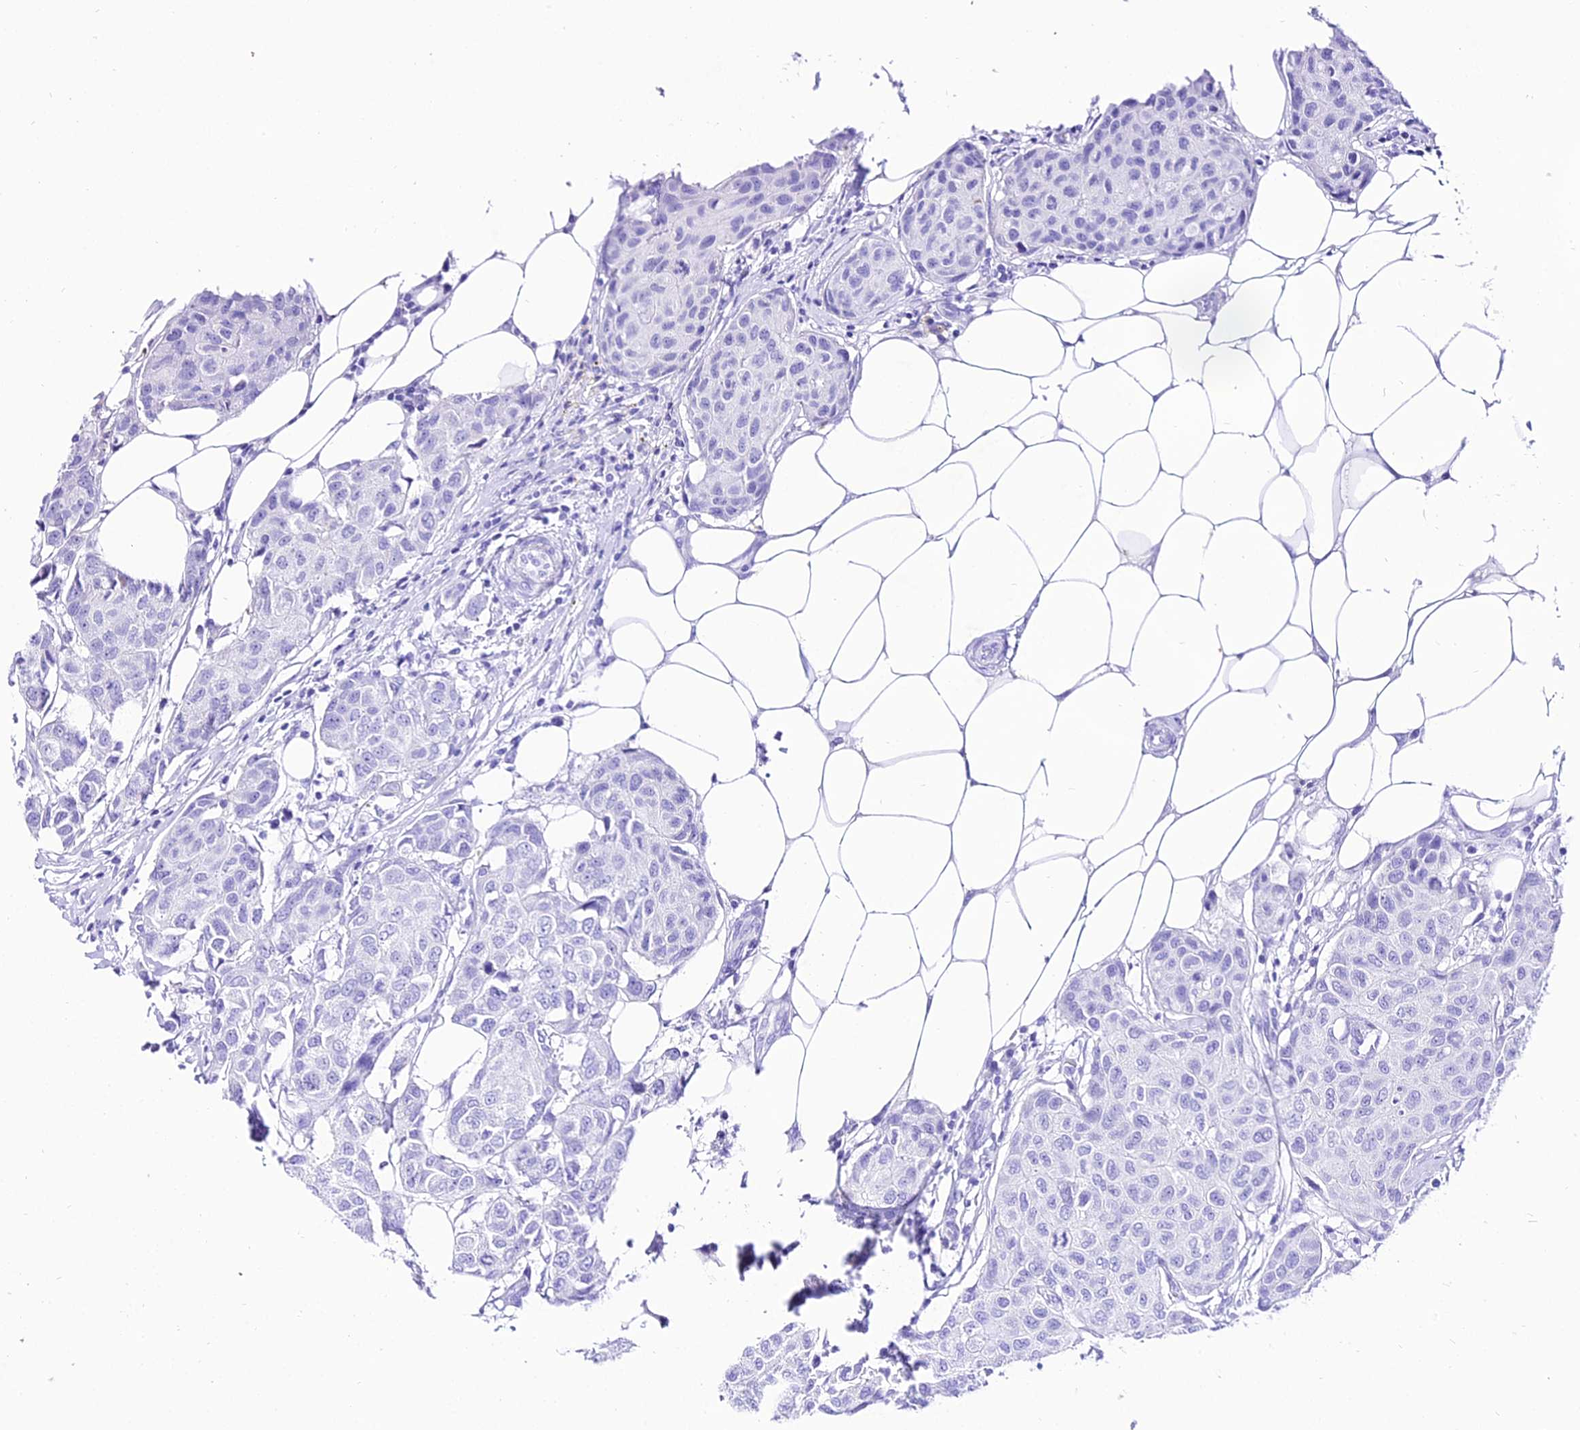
{"staining": {"intensity": "negative", "quantity": "none", "location": "none"}, "tissue": "breast cancer", "cell_type": "Tumor cells", "image_type": "cancer", "snomed": [{"axis": "morphology", "description": "Duct carcinoma"}, {"axis": "topography", "description": "Breast"}], "caption": "High power microscopy histopathology image of an IHC histopathology image of breast intraductal carcinoma, revealing no significant positivity in tumor cells.", "gene": "TRMT44", "patient": {"sex": "female", "age": 80}}